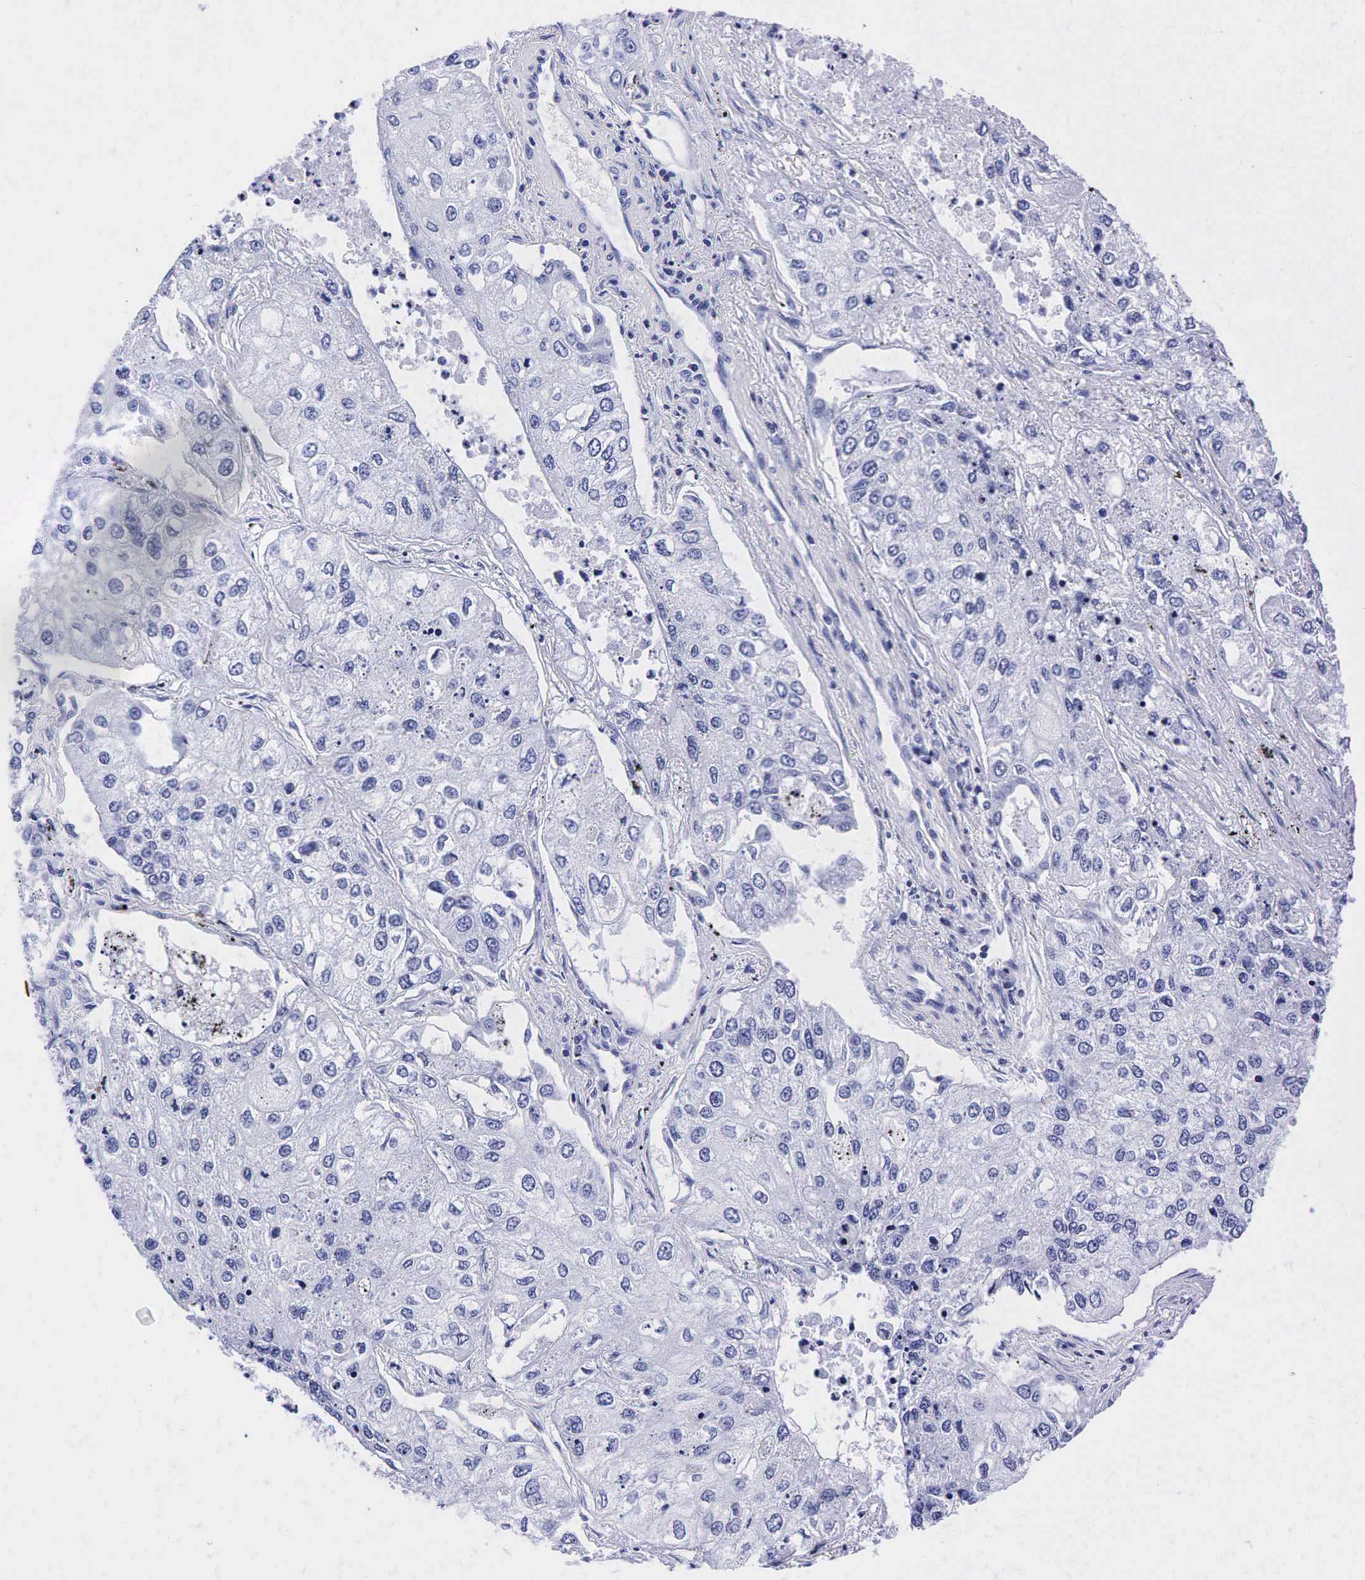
{"staining": {"intensity": "negative", "quantity": "none", "location": "none"}, "tissue": "lung cancer", "cell_type": "Tumor cells", "image_type": "cancer", "snomed": [{"axis": "morphology", "description": "Squamous cell carcinoma, NOS"}, {"axis": "topography", "description": "Lung"}], "caption": "An immunohistochemistry micrograph of squamous cell carcinoma (lung) is shown. There is no staining in tumor cells of squamous cell carcinoma (lung).", "gene": "TG", "patient": {"sex": "male", "age": 75}}